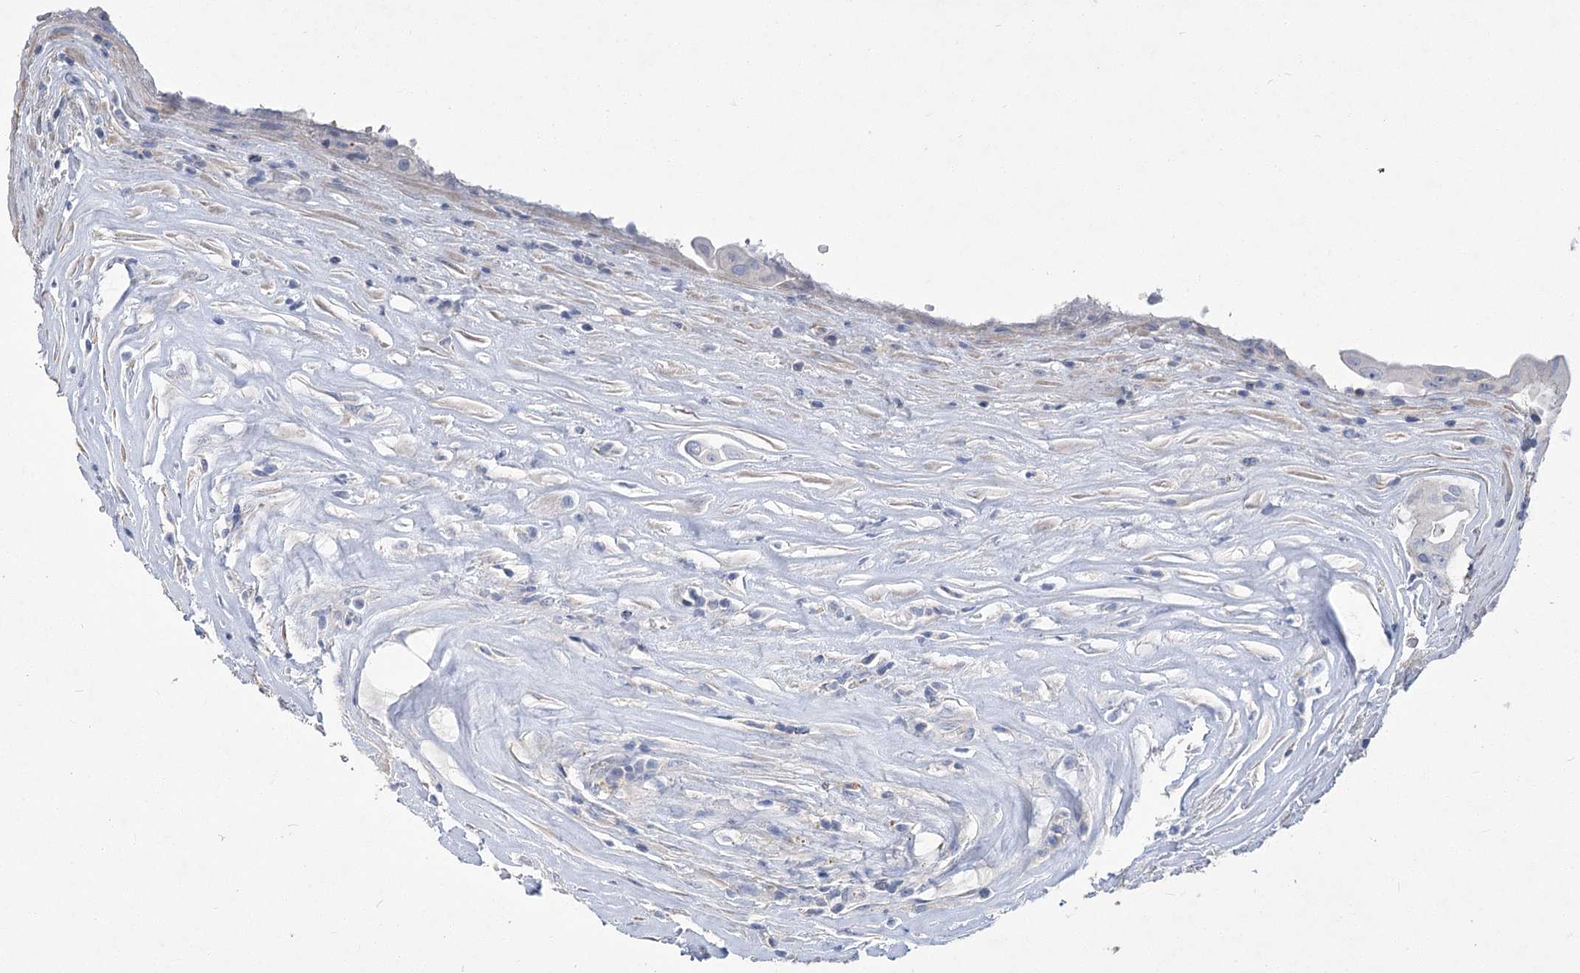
{"staining": {"intensity": "negative", "quantity": "none", "location": "none"}, "tissue": "thyroid cancer", "cell_type": "Tumor cells", "image_type": "cancer", "snomed": [{"axis": "morphology", "description": "Papillary adenocarcinoma, NOS"}, {"axis": "topography", "description": "Thyroid gland"}], "caption": "IHC image of human papillary adenocarcinoma (thyroid) stained for a protein (brown), which demonstrates no staining in tumor cells.", "gene": "SLC9A3", "patient": {"sex": "male", "age": 77}}